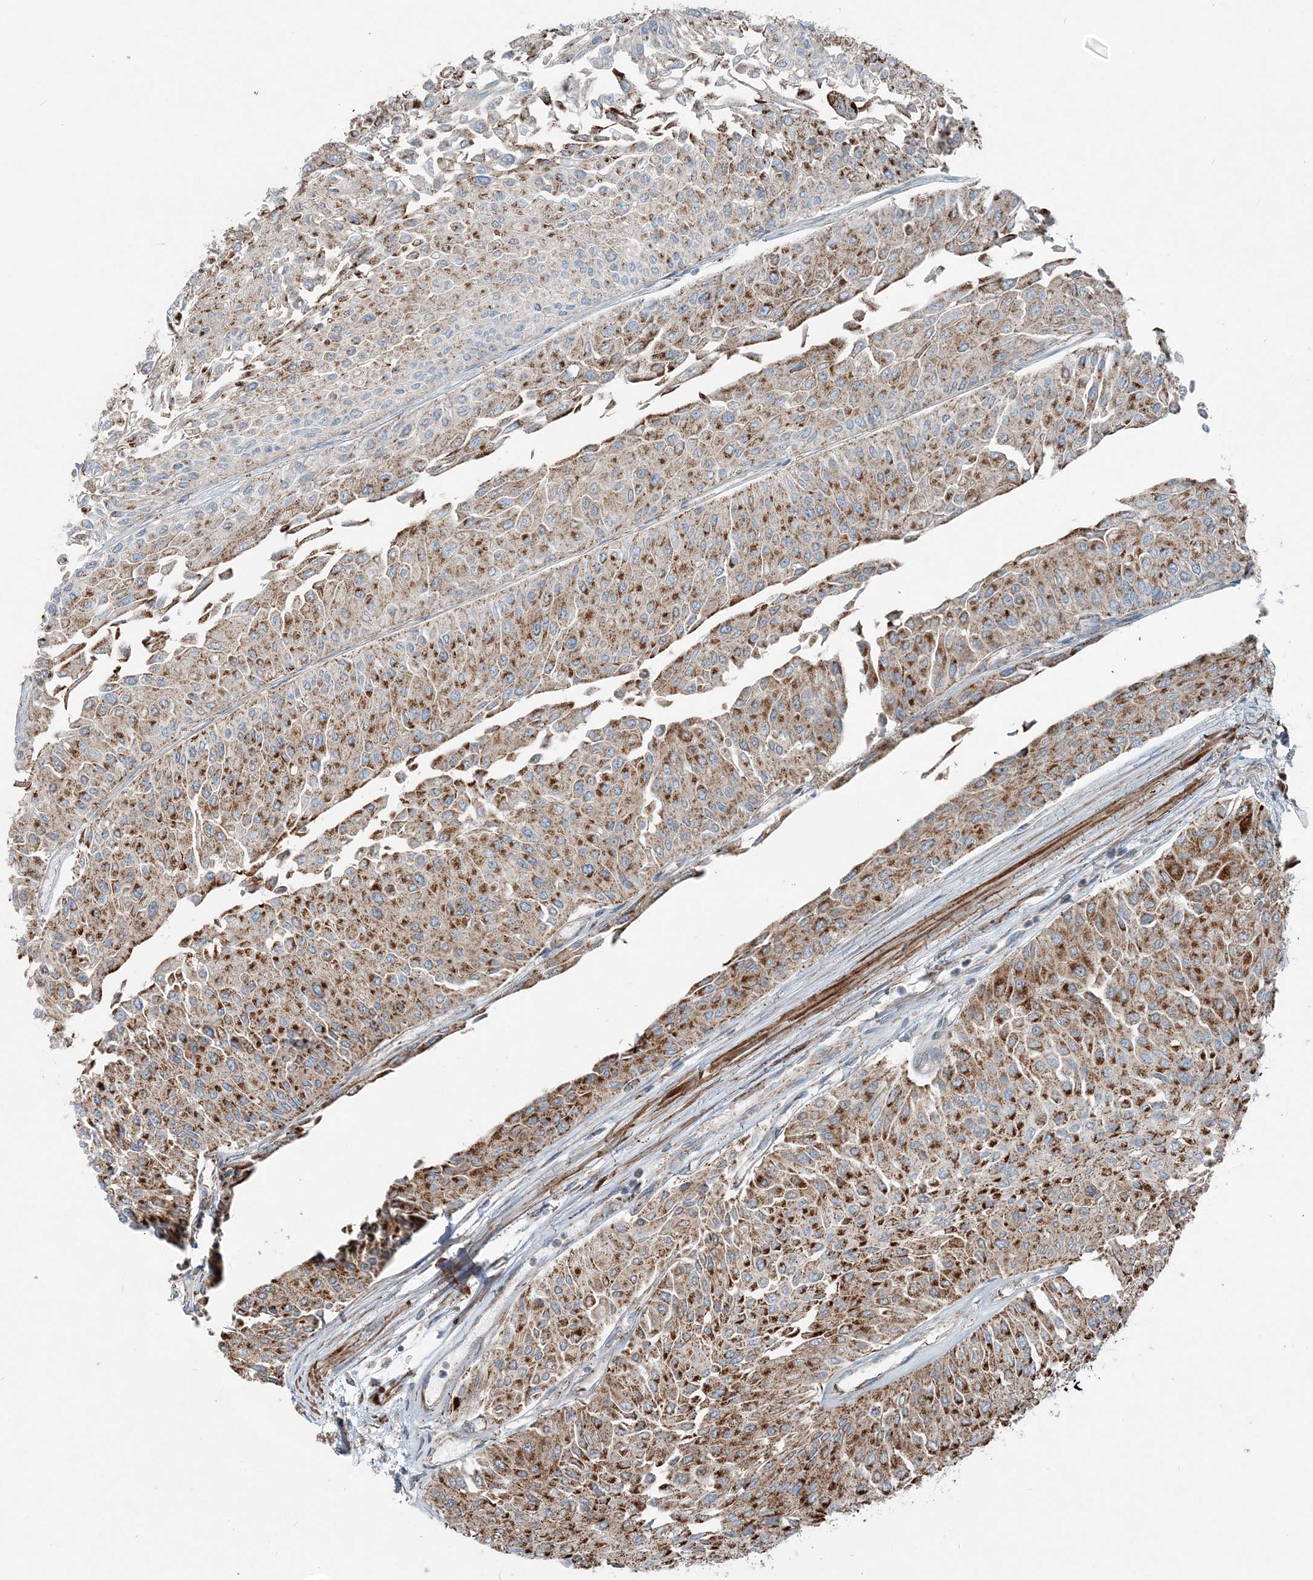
{"staining": {"intensity": "strong", "quantity": ">75%", "location": "cytoplasmic/membranous"}, "tissue": "urothelial cancer", "cell_type": "Tumor cells", "image_type": "cancer", "snomed": [{"axis": "morphology", "description": "Urothelial carcinoma, Low grade"}, {"axis": "topography", "description": "Urinary bladder"}], "caption": "This is an image of immunohistochemistry staining of low-grade urothelial carcinoma, which shows strong expression in the cytoplasmic/membranous of tumor cells.", "gene": "INTU", "patient": {"sex": "male", "age": 67}}